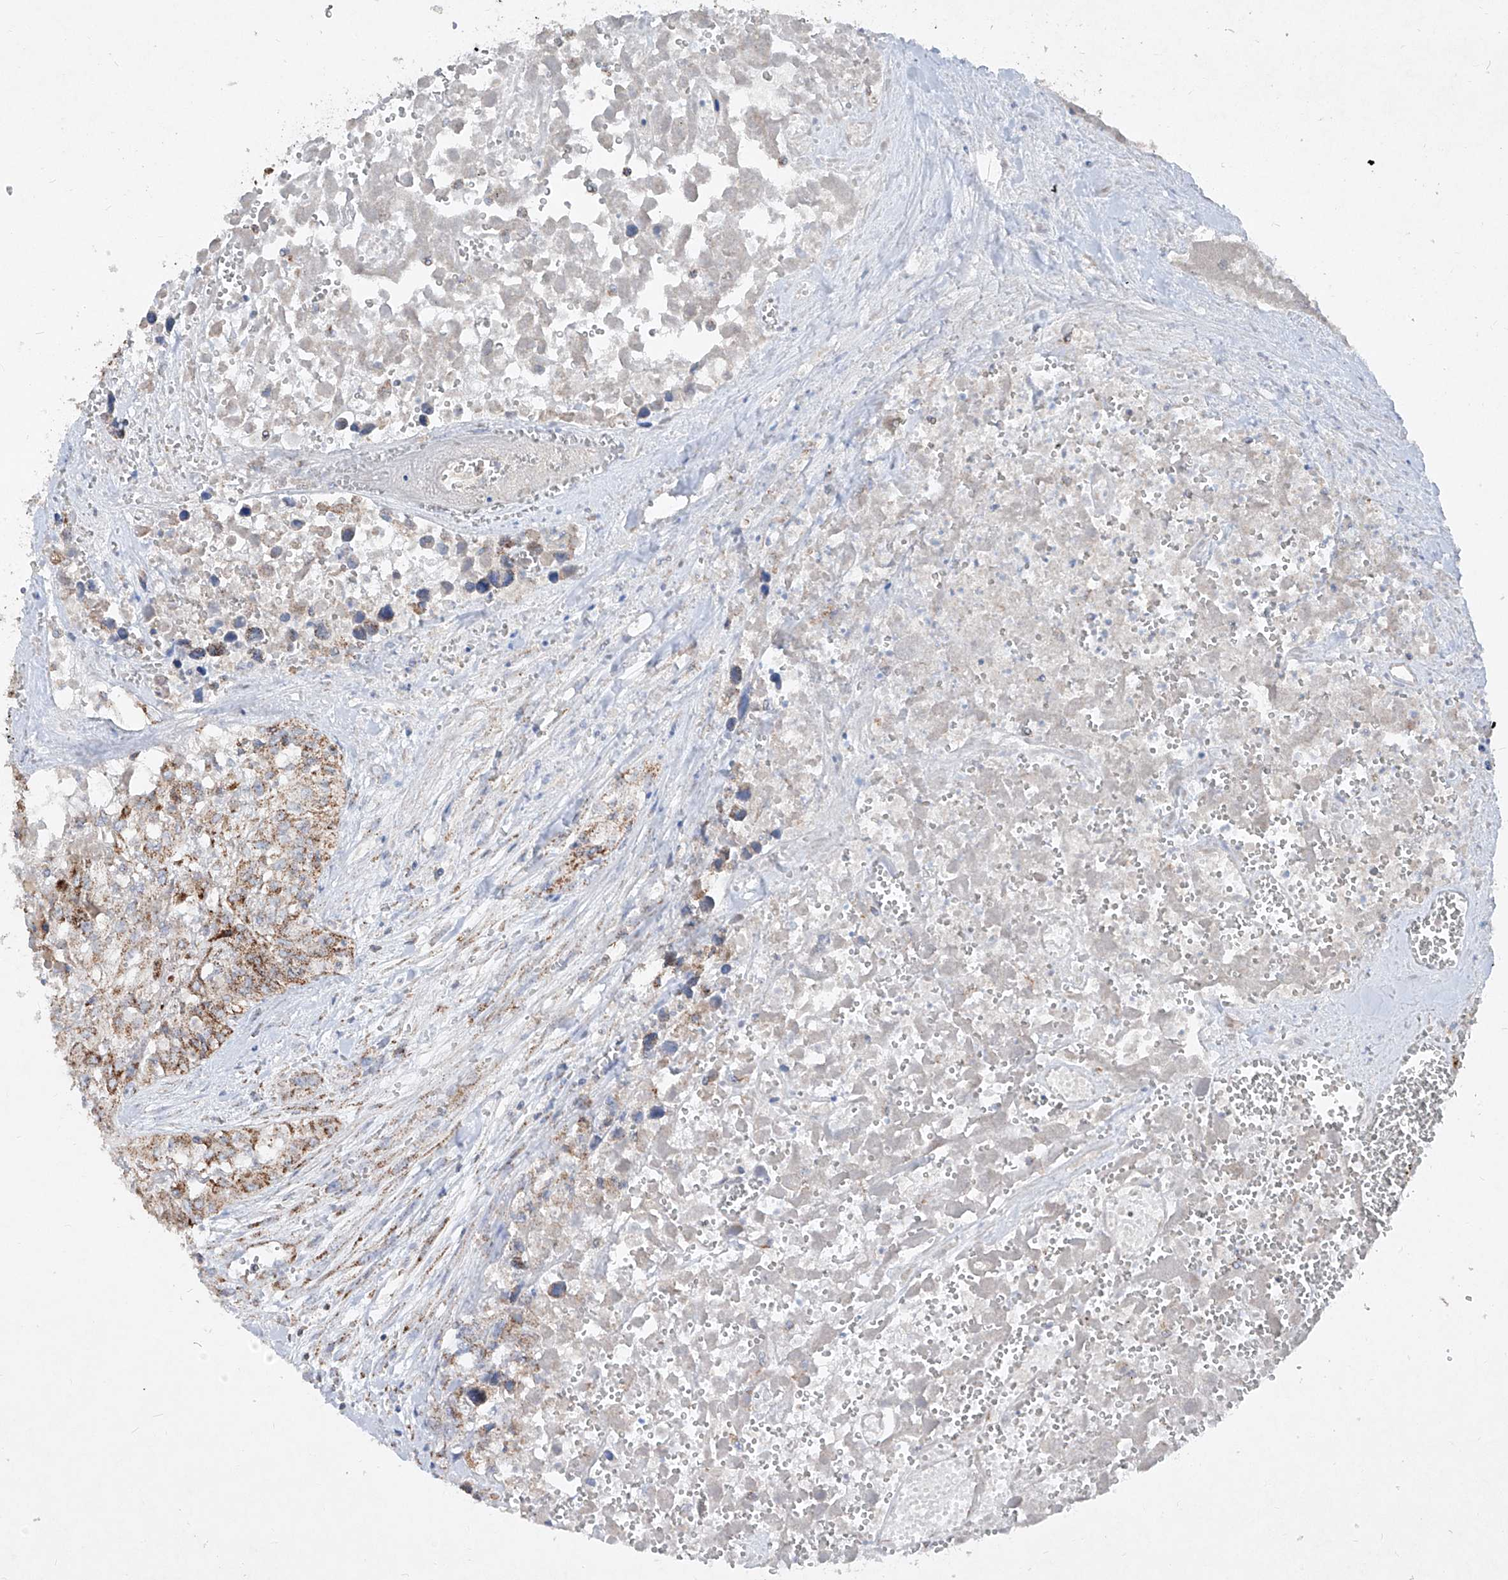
{"staining": {"intensity": "moderate", "quantity": ">75%", "location": "cytoplasmic/membranous"}, "tissue": "testis cancer", "cell_type": "Tumor cells", "image_type": "cancer", "snomed": [{"axis": "morphology", "description": "Carcinoma, Embryonal, NOS"}, {"axis": "topography", "description": "Testis"}], "caption": "Brown immunohistochemical staining in testis cancer shows moderate cytoplasmic/membranous expression in approximately >75% of tumor cells.", "gene": "ABCD3", "patient": {"sex": "male", "age": 31}}